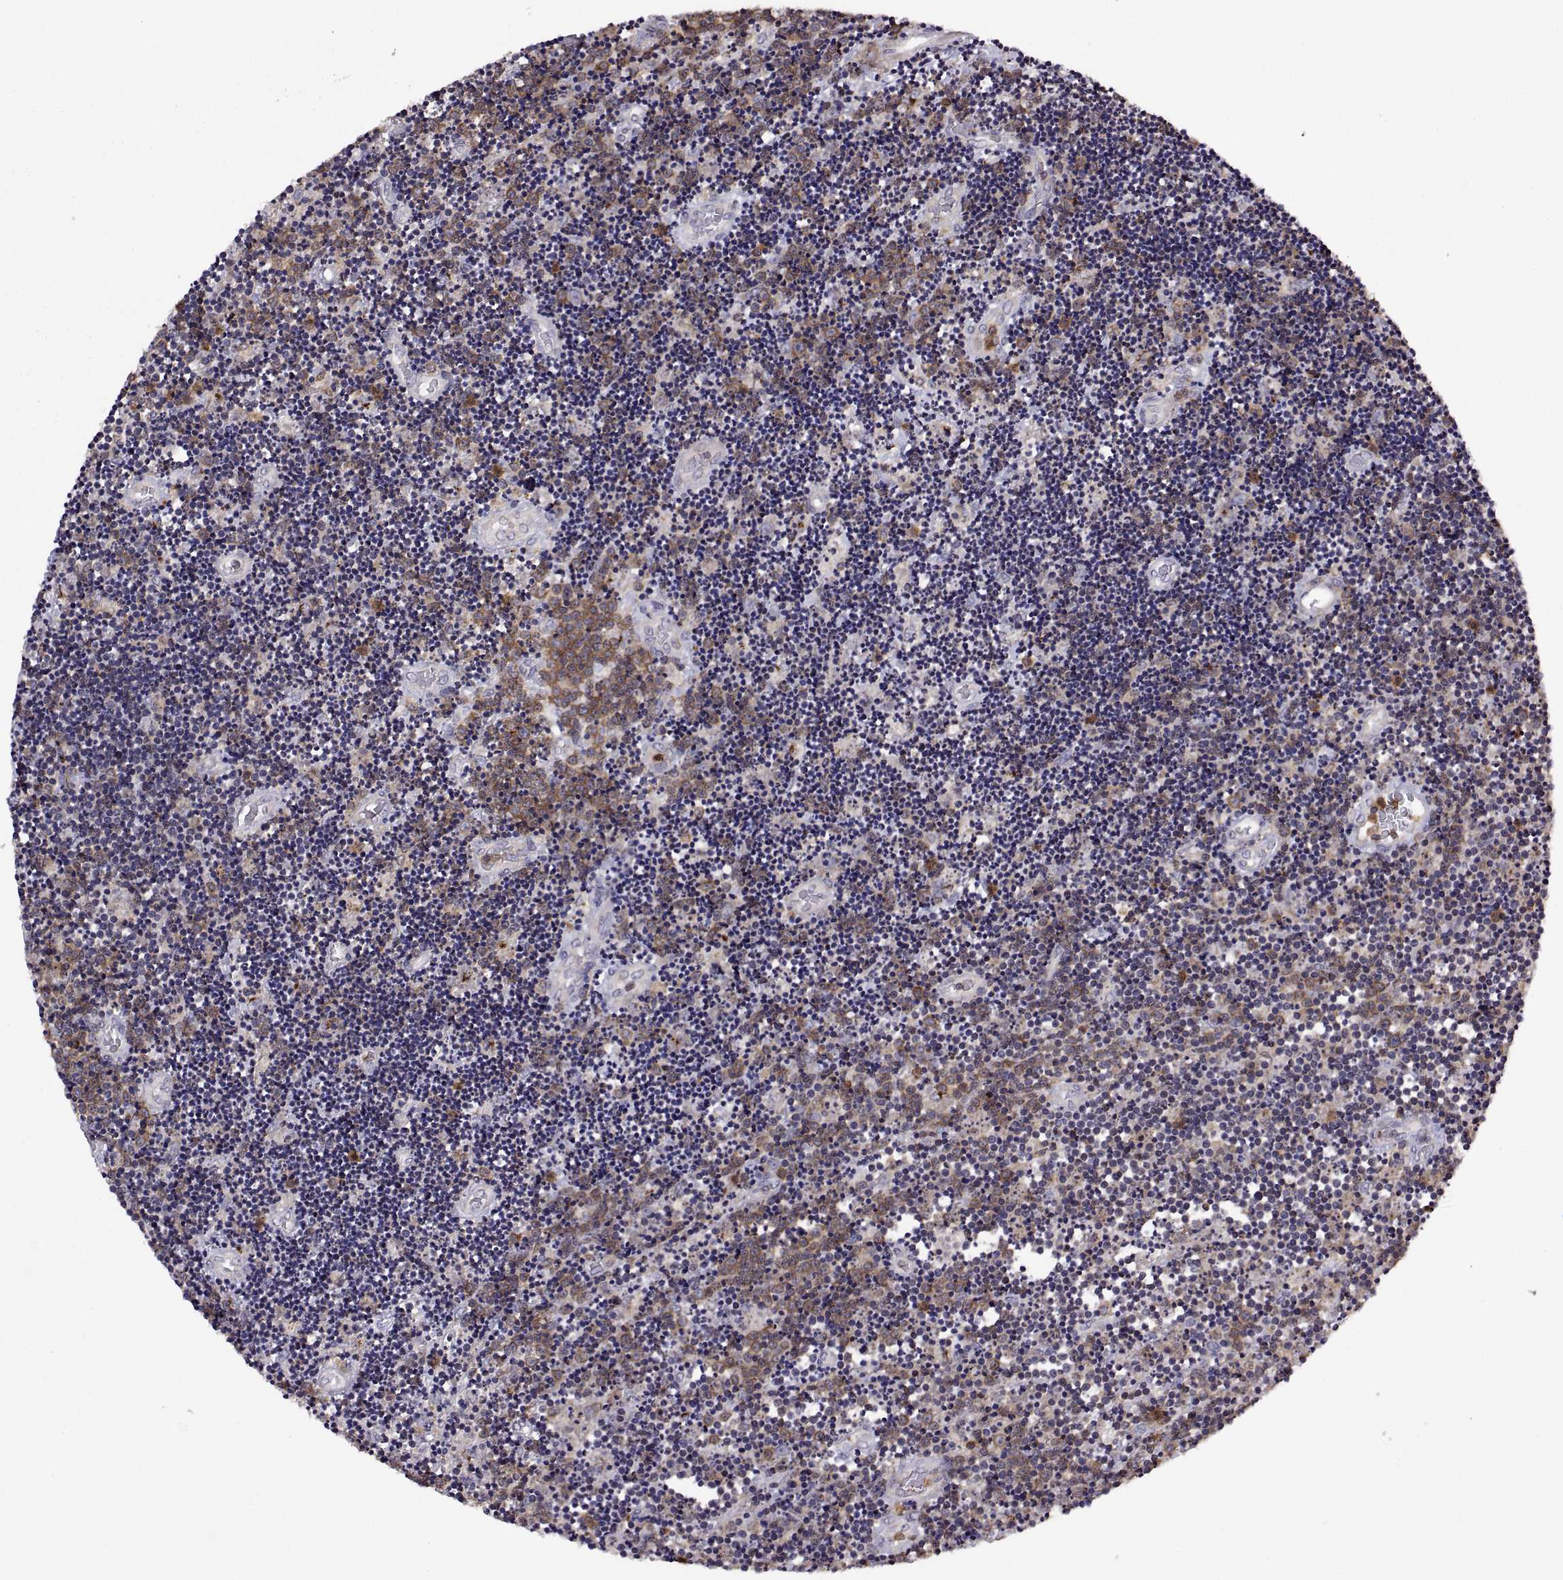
{"staining": {"intensity": "strong", "quantity": ">75%", "location": "cytoplasmic/membranous"}, "tissue": "lymphoma", "cell_type": "Tumor cells", "image_type": "cancer", "snomed": [{"axis": "morphology", "description": "Malignant lymphoma, non-Hodgkin's type, Low grade"}, {"axis": "topography", "description": "Brain"}], "caption": "Immunohistochemistry (IHC) staining of malignant lymphoma, non-Hodgkin's type (low-grade), which displays high levels of strong cytoplasmic/membranous positivity in about >75% of tumor cells indicating strong cytoplasmic/membranous protein staining. The staining was performed using DAB (brown) for protein detection and nuclei were counterstained in hematoxylin (blue).", "gene": "ACAP1", "patient": {"sex": "female", "age": 66}}